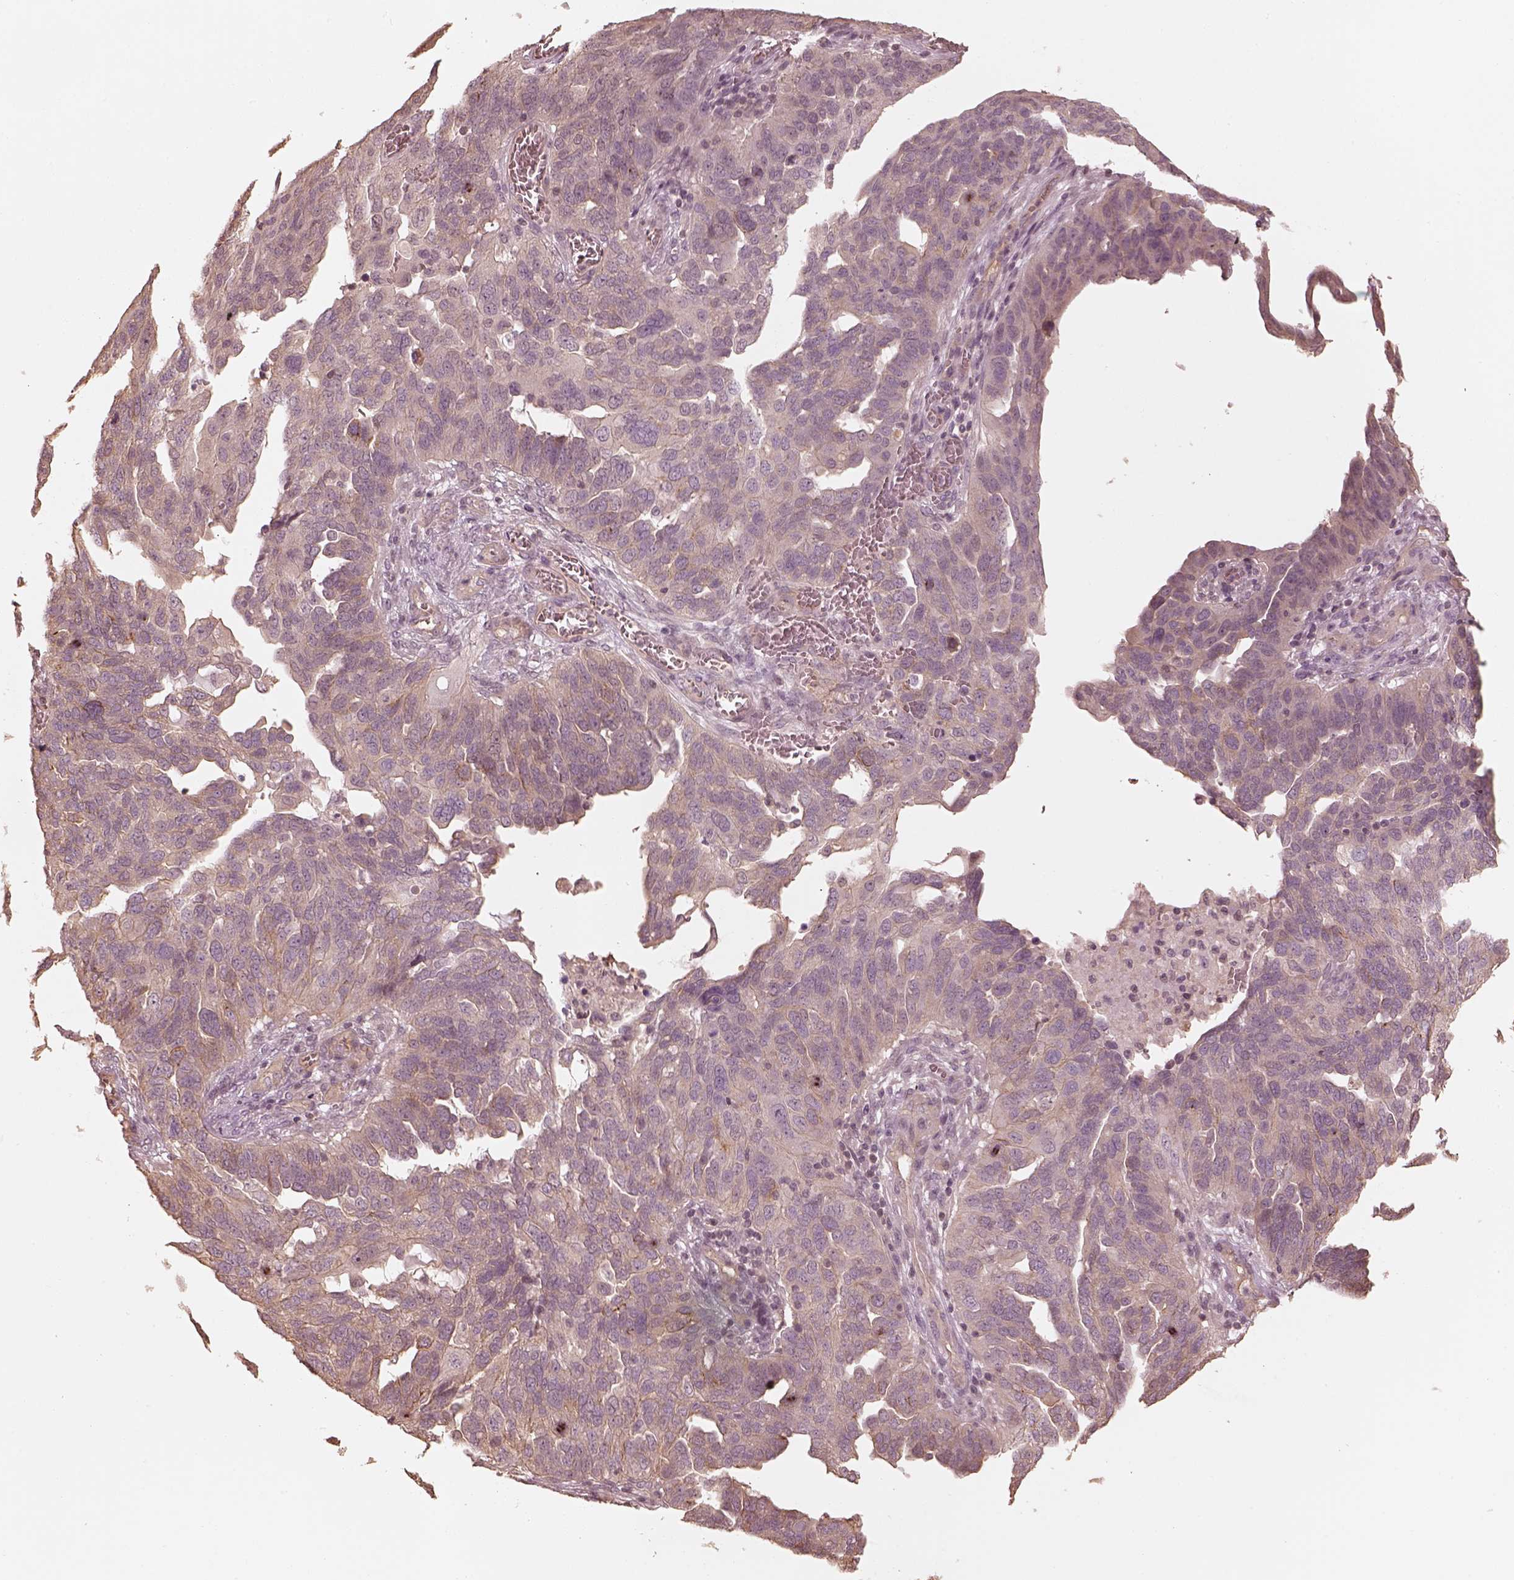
{"staining": {"intensity": "negative", "quantity": "none", "location": "none"}, "tissue": "ovarian cancer", "cell_type": "Tumor cells", "image_type": "cancer", "snomed": [{"axis": "morphology", "description": "Carcinoma, endometroid"}, {"axis": "topography", "description": "Soft tissue"}, {"axis": "topography", "description": "Ovary"}], "caption": "This photomicrograph is of ovarian cancer (endometroid carcinoma) stained with immunohistochemistry (IHC) to label a protein in brown with the nuclei are counter-stained blue. There is no positivity in tumor cells.", "gene": "KIF5C", "patient": {"sex": "female", "age": 52}}